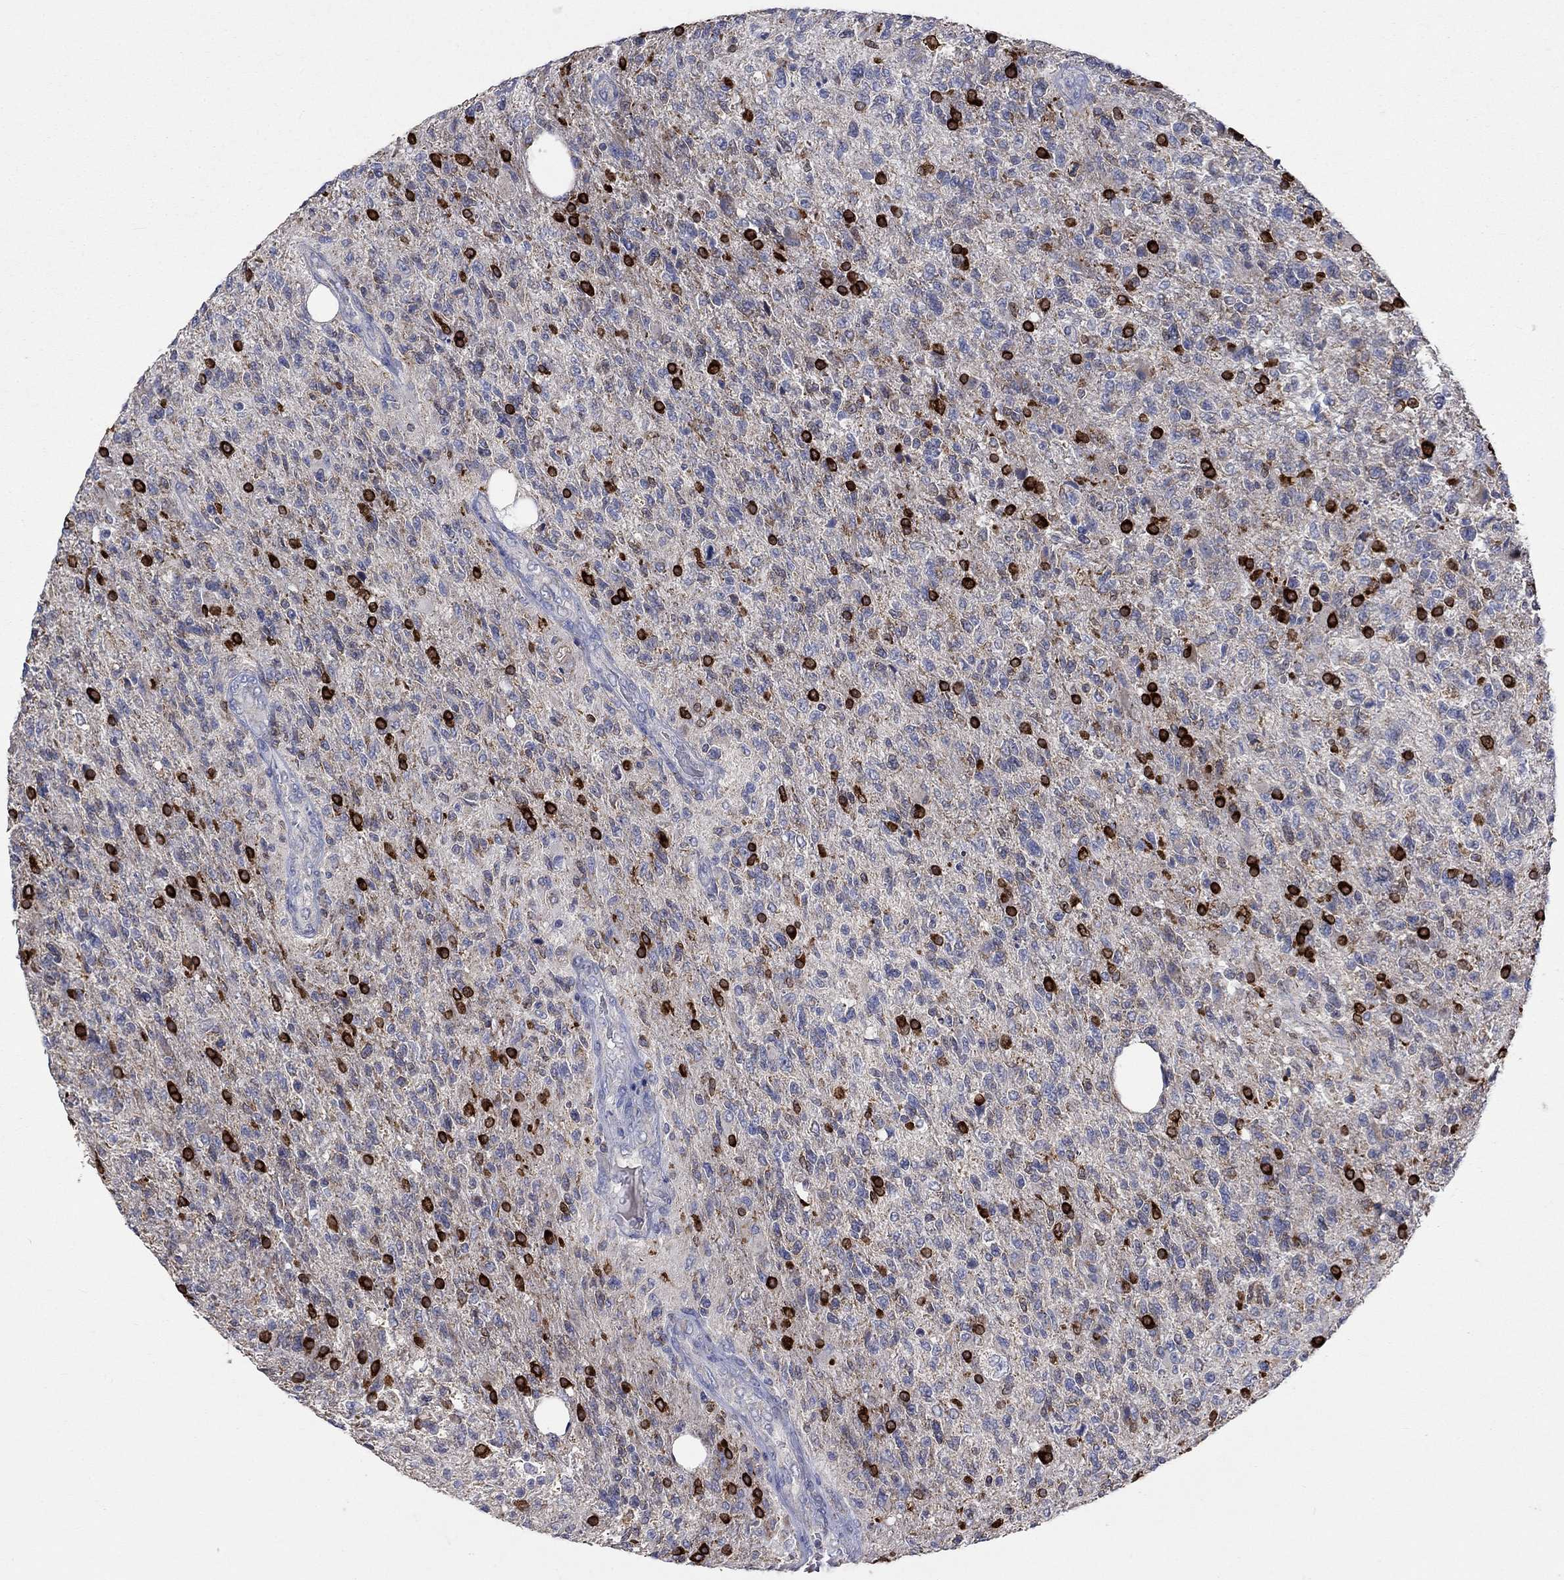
{"staining": {"intensity": "strong", "quantity": "<25%", "location": "cytoplasmic/membranous"}, "tissue": "glioma", "cell_type": "Tumor cells", "image_type": "cancer", "snomed": [{"axis": "morphology", "description": "Glioma, malignant, High grade"}, {"axis": "topography", "description": "Brain"}], "caption": "High-grade glioma (malignant) stained with a protein marker displays strong staining in tumor cells.", "gene": "UGT8", "patient": {"sex": "male", "age": 56}}